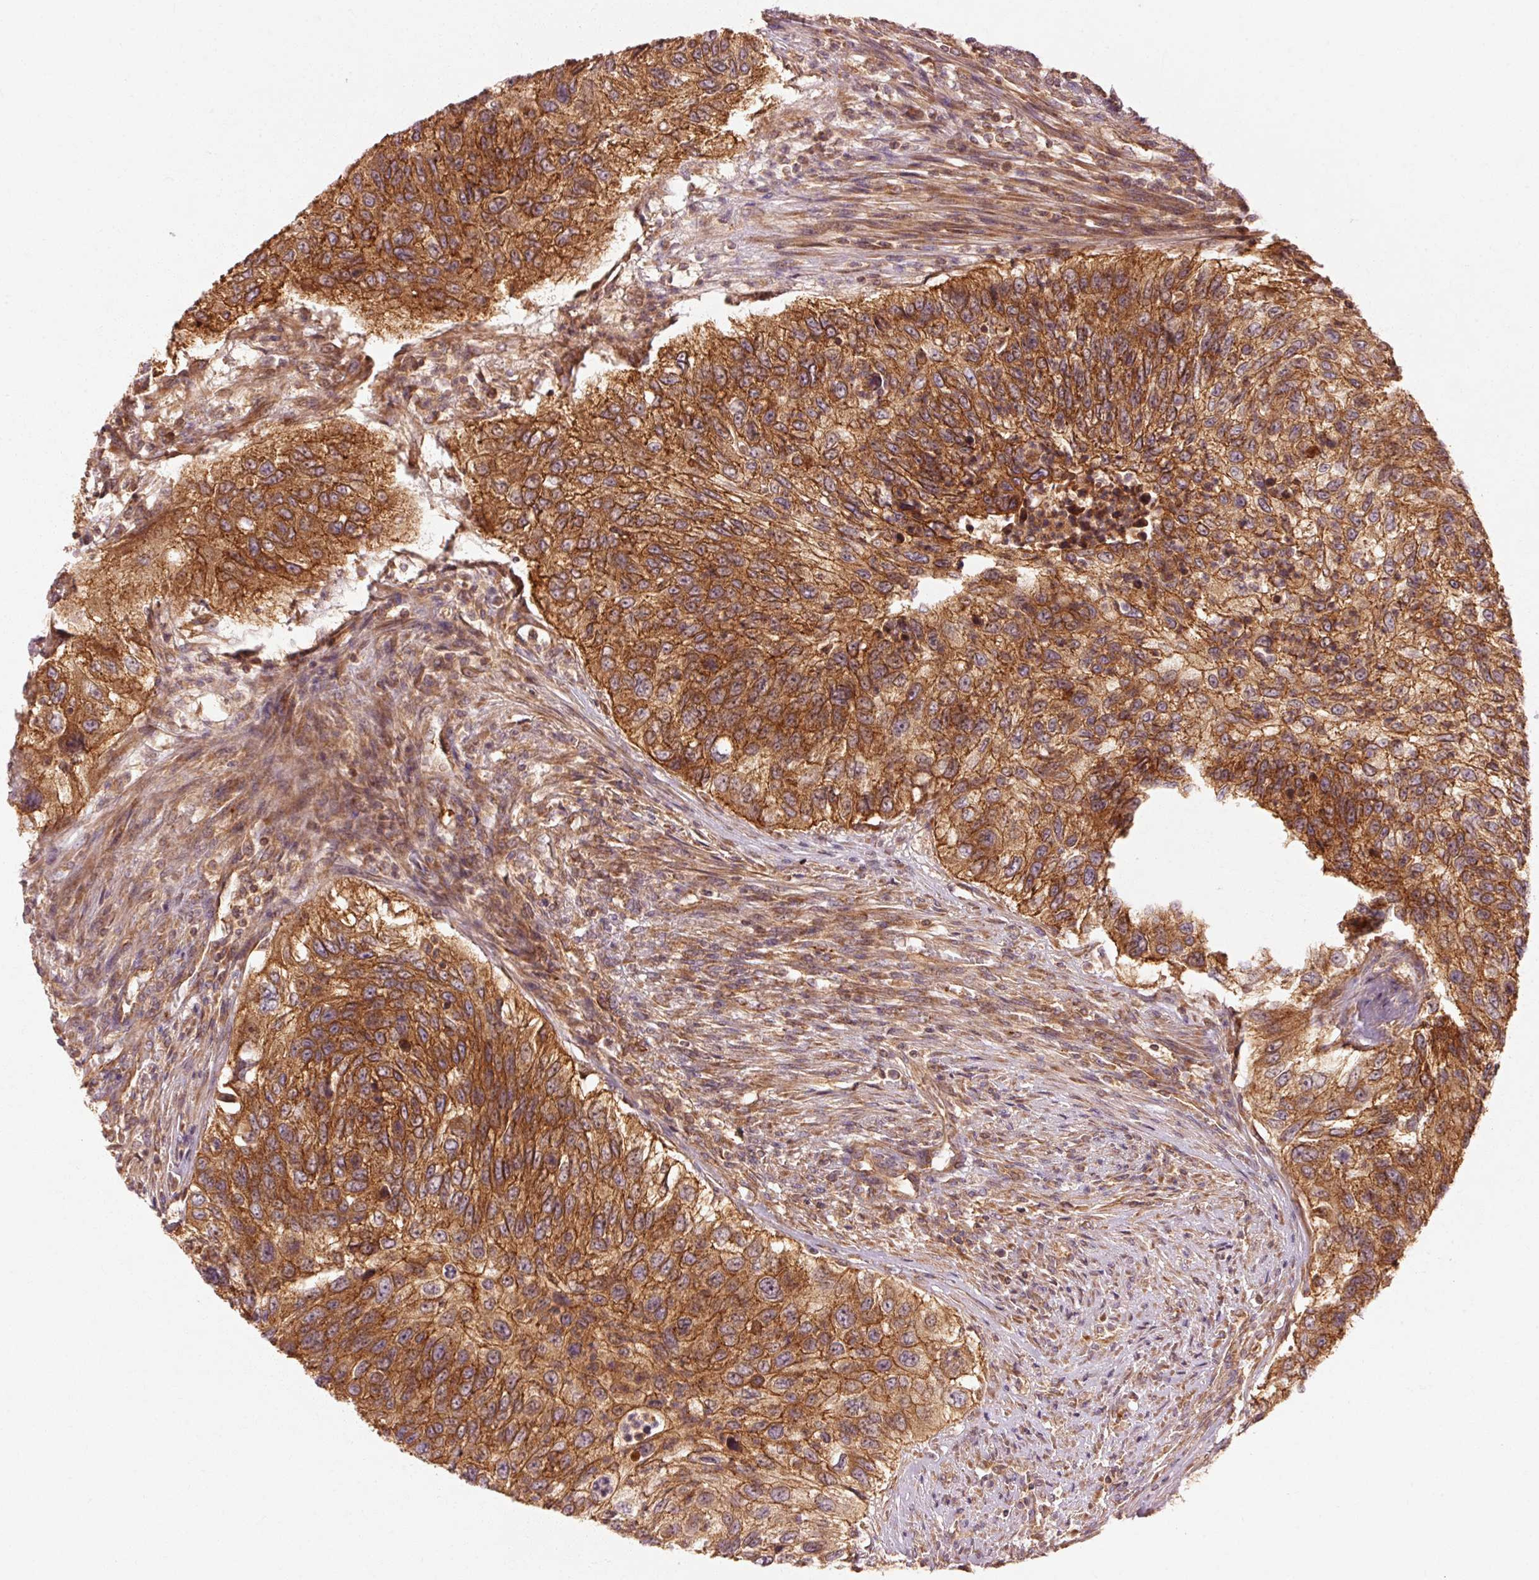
{"staining": {"intensity": "moderate", "quantity": ">75%", "location": "cytoplasmic/membranous"}, "tissue": "urothelial cancer", "cell_type": "Tumor cells", "image_type": "cancer", "snomed": [{"axis": "morphology", "description": "Urothelial carcinoma, High grade"}, {"axis": "topography", "description": "Urinary bladder"}], "caption": "Protein staining exhibits moderate cytoplasmic/membranous positivity in approximately >75% of tumor cells in urothelial carcinoma (high-grade).", "gene": "CTNNA1", "patient": {"sex": "female", "age": 60}}